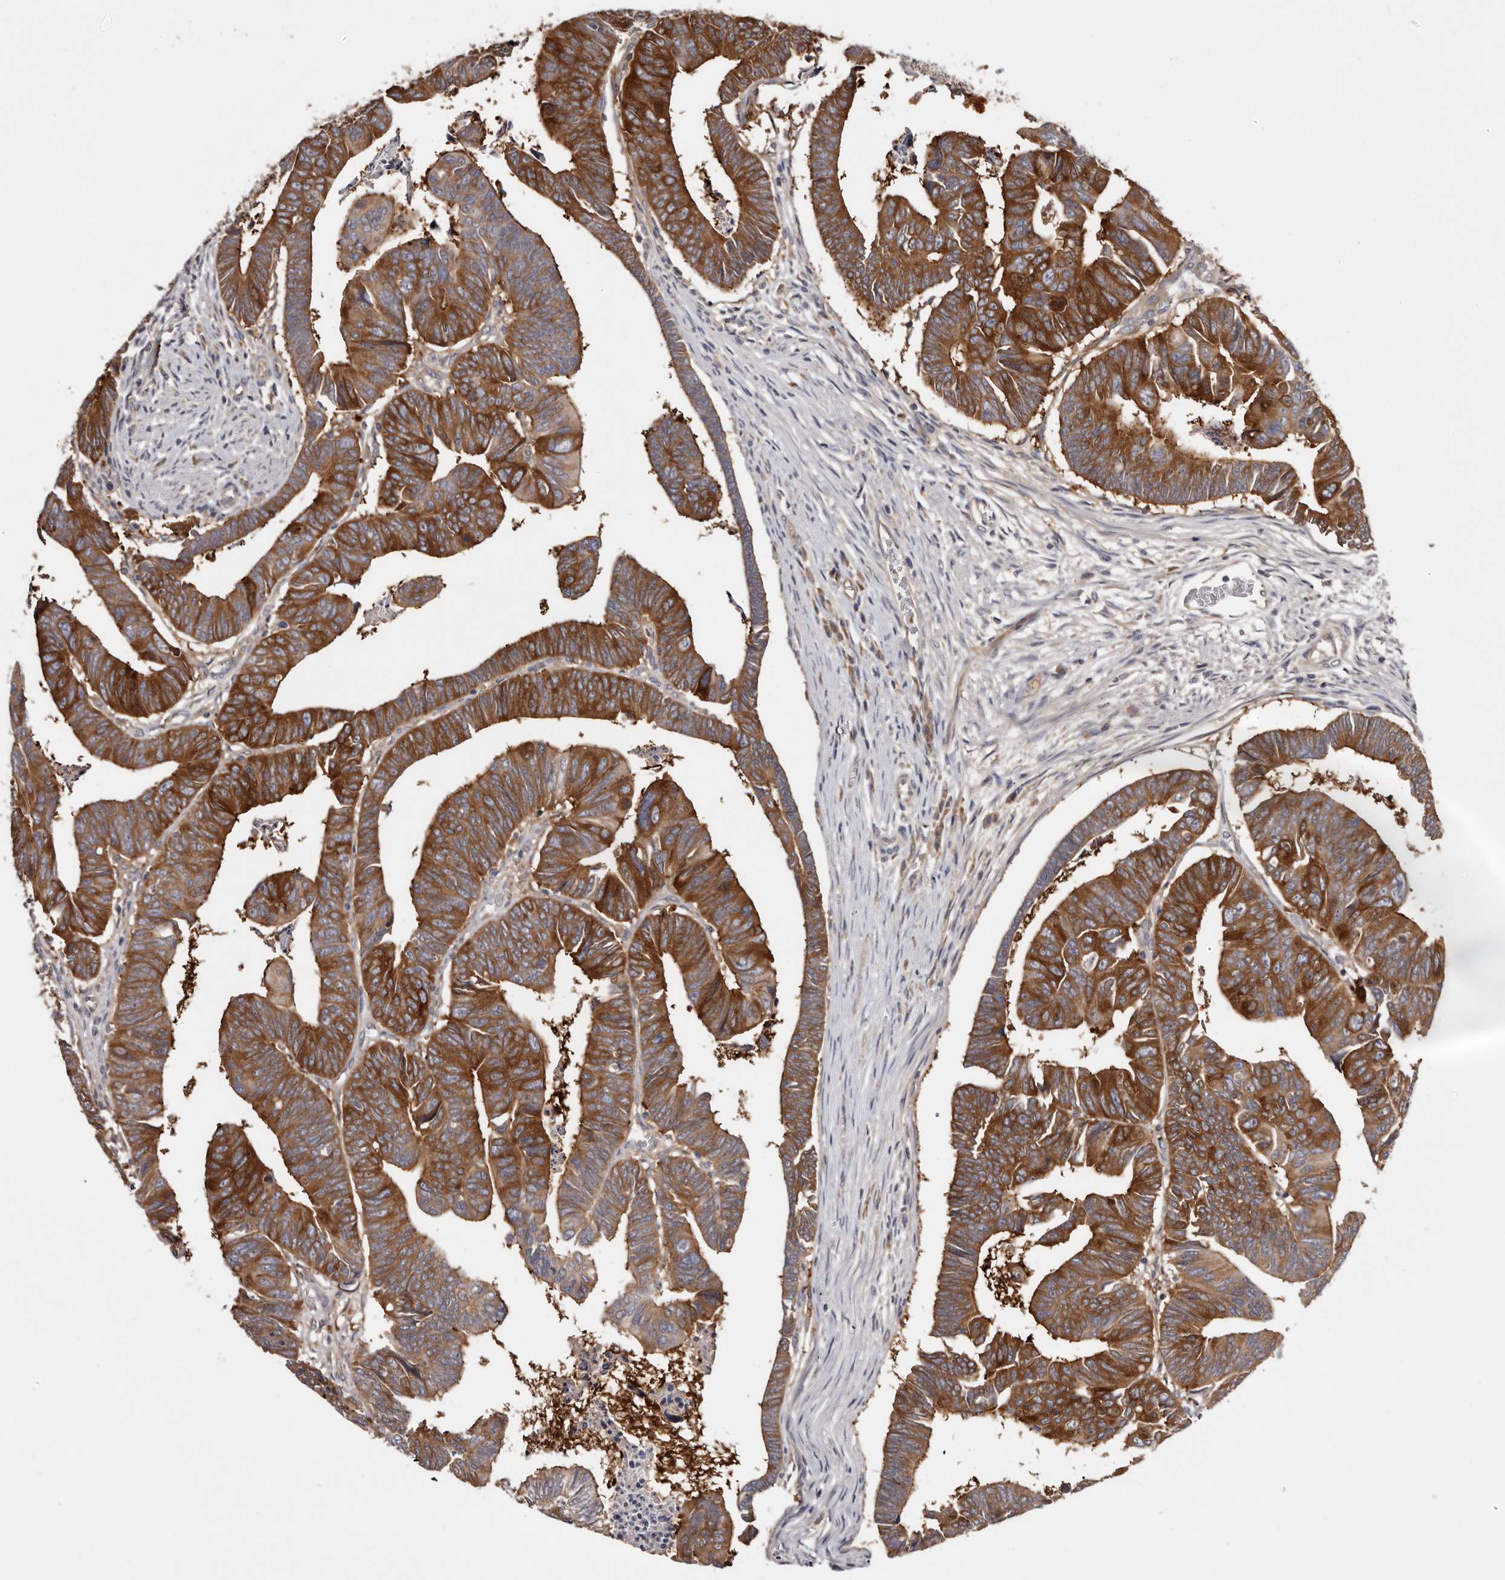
{"staining": {"intensity": "strong", "quantity": ">75%", "location": "cytoplasmic/membranous"}, "tissue": "colorectal cancer", "cell_type": "Tumor cells", "image_type": "cancer", "snomed": [{"axis": "morphology", "description": "Adenocarcinoma, NOS"}, {"axis": "topography", "description": "Rectum"}], "caption": "Colorectal cancer (adenocarcinoma) stained with immunohistochemistry (IHC) displays strong cytoplasmic/membranous expression in approximately >75% of tumor cells.", "gene": "LTV1", "patient": {"sex": "female", "age": 65}}